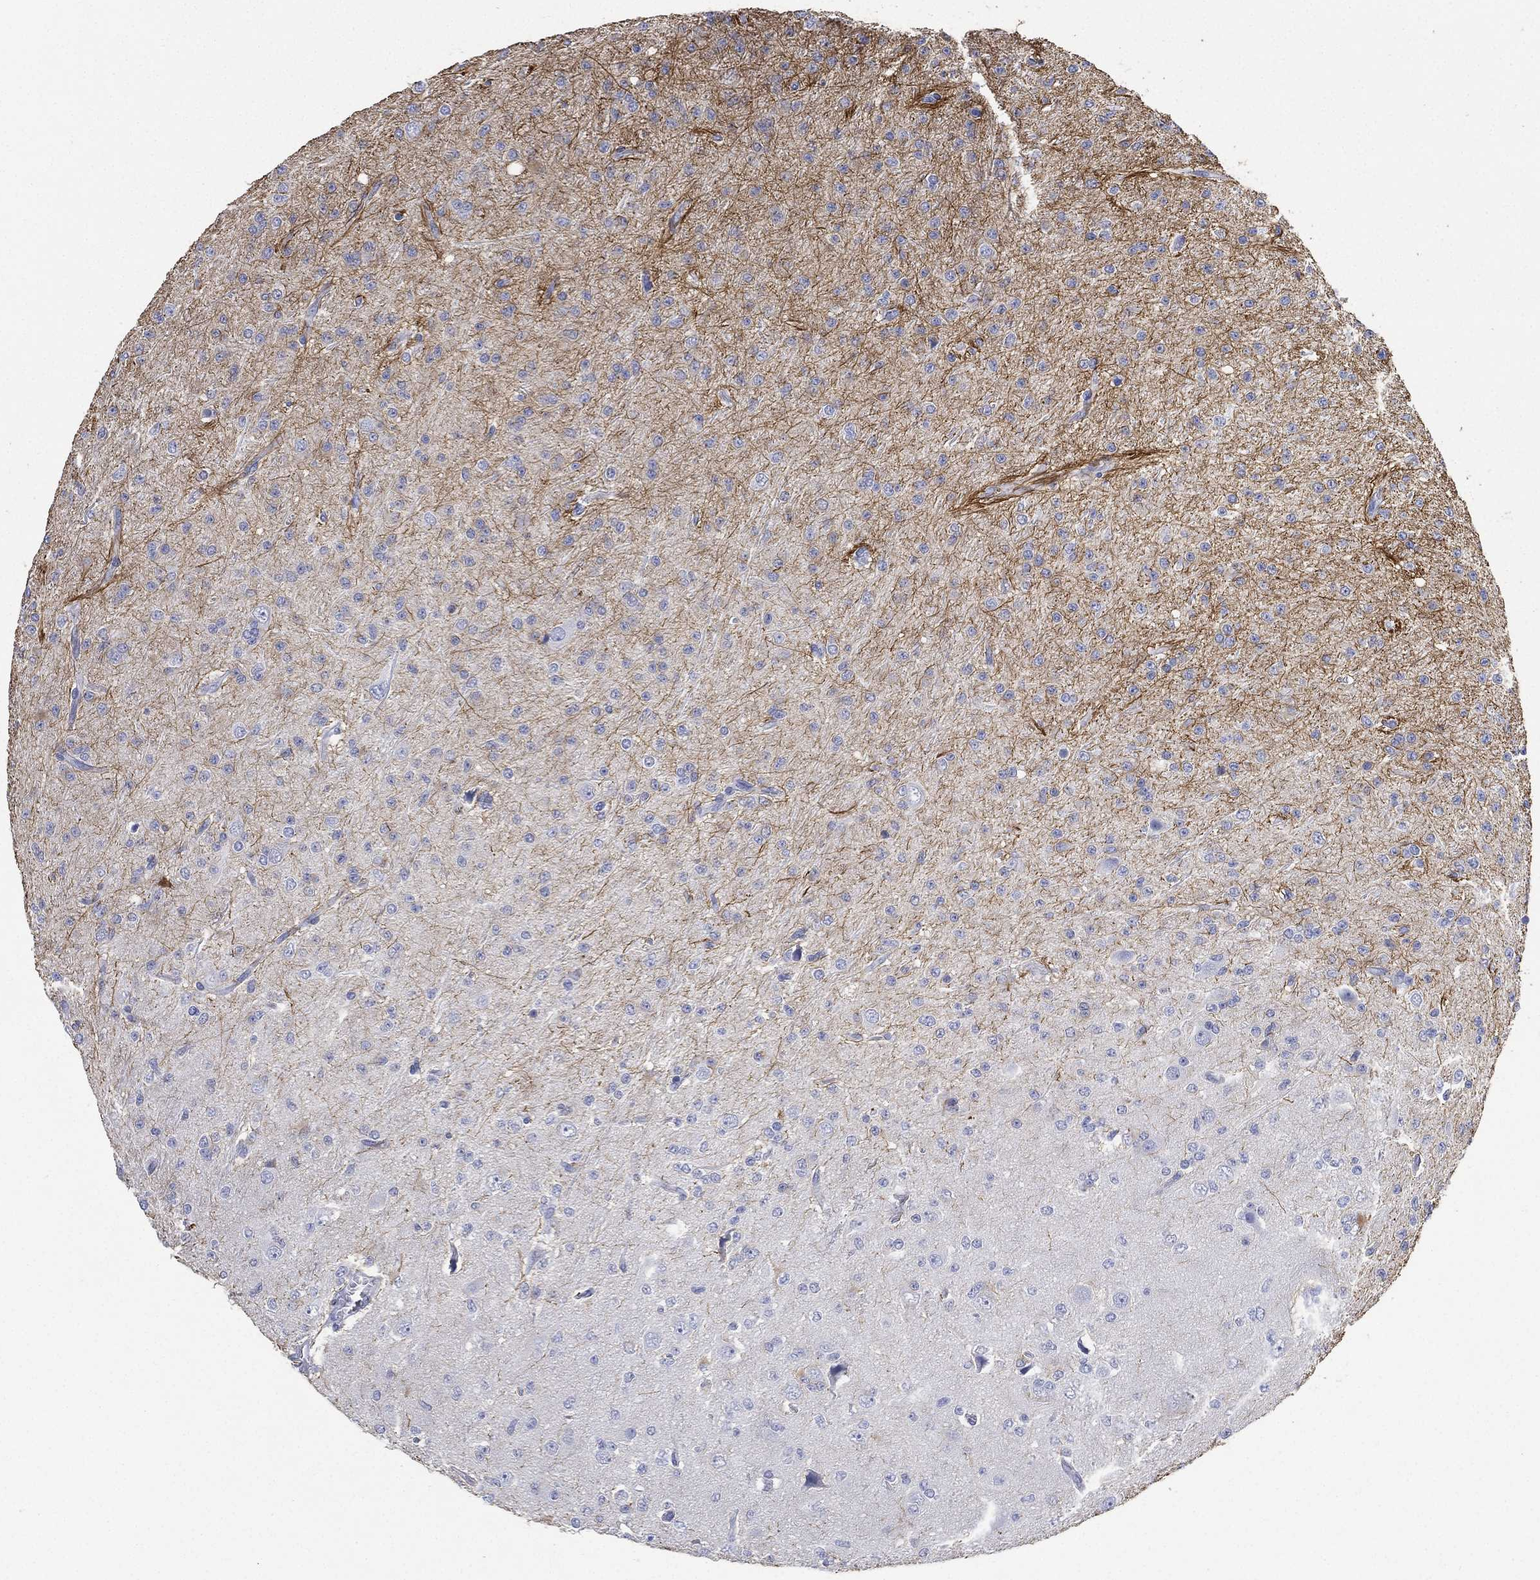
{"staining": {"intensity": "negative", "quantity": "none", "location": "none"}, "tissue": "glioma", "cell_type": "Tumor cells", "image_type": "cancer", "snomed": [{"axis": "morphology", "description": "Glioma, malignant, Low grade"}, {"axis": "topography", "description": "Brain"}], "caption": "Tumor cells are negative for protein expression in human glioma.", "gene": "FMO1", "patient": {"sex": "male", "age": 27}}